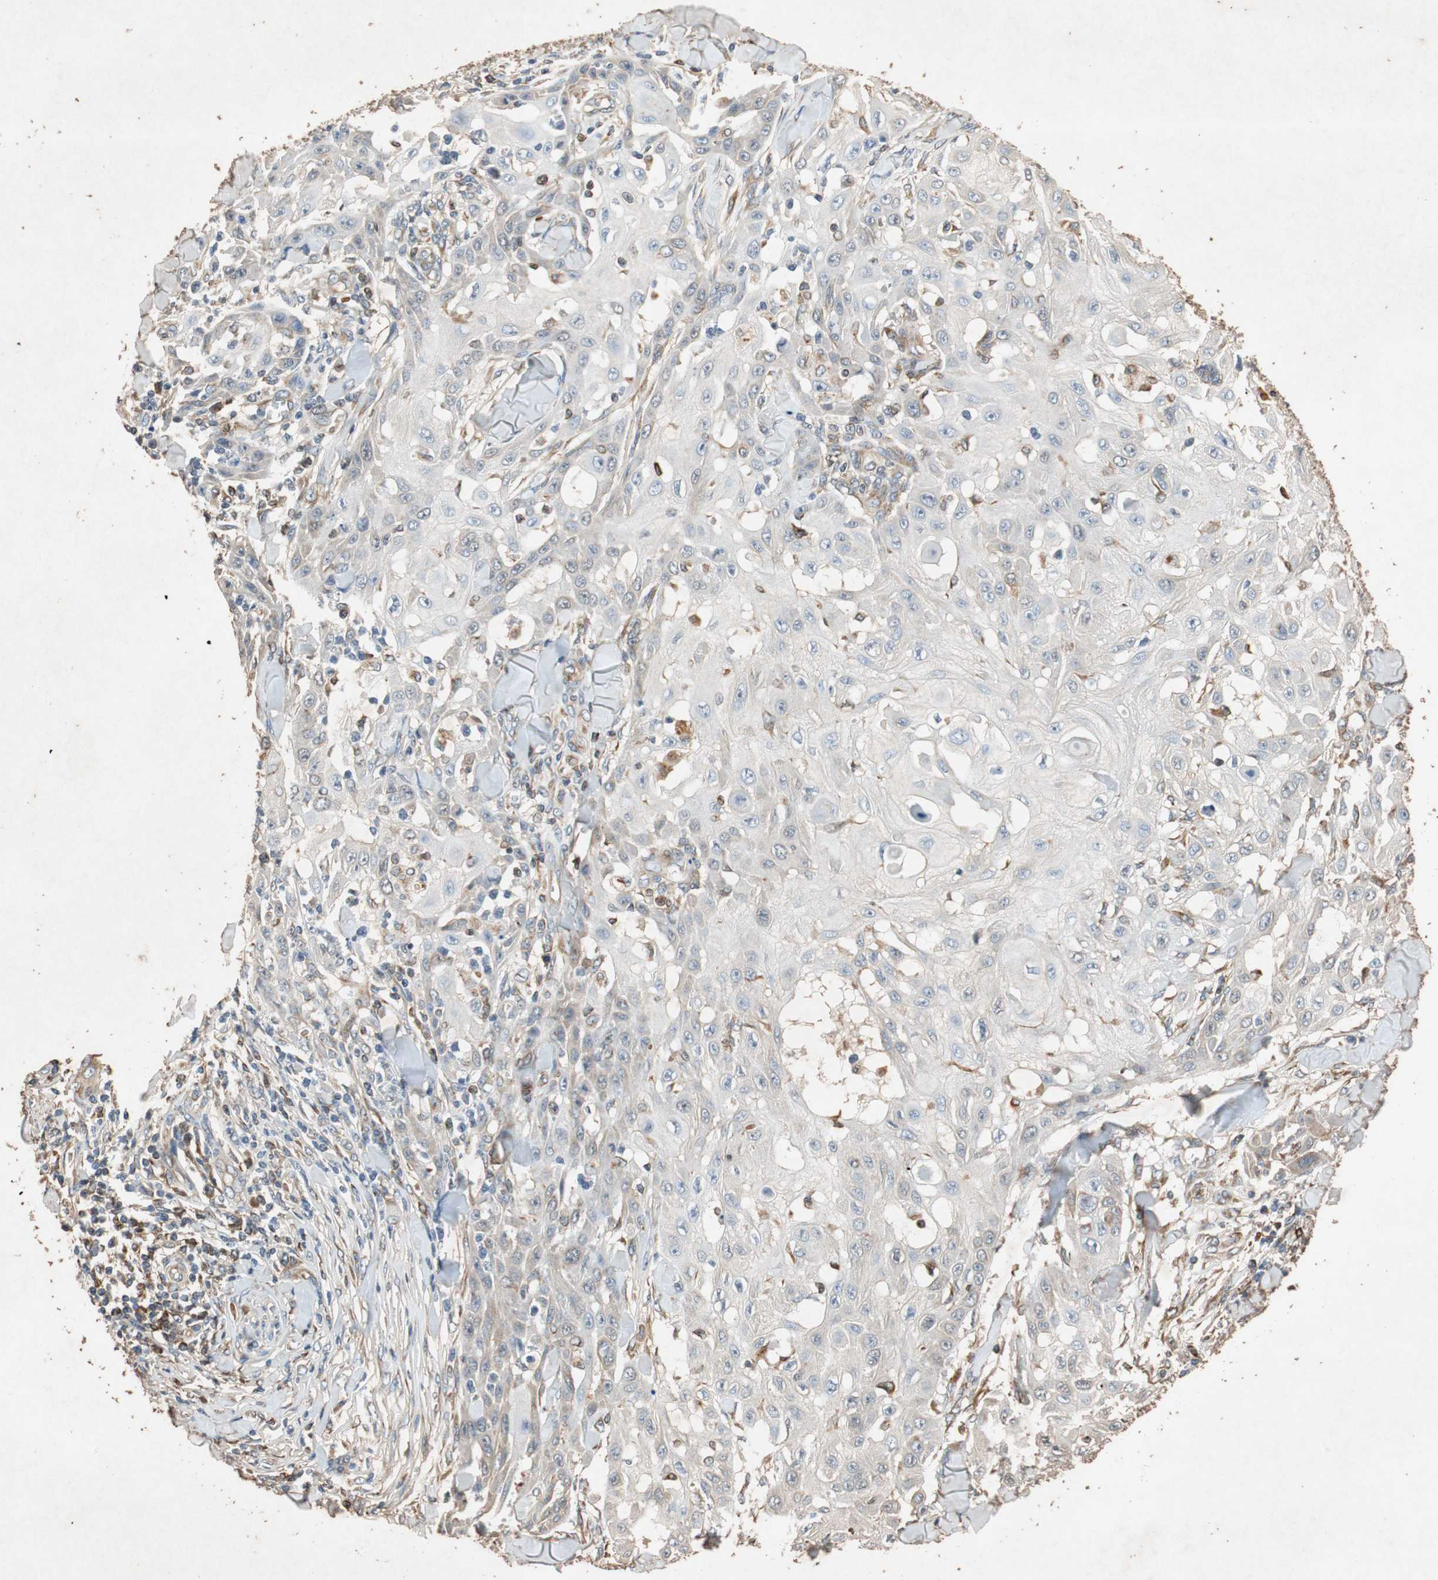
{"staining": {"intensity": "weak", "quantity": "25%-75%", "location": "cytoplasmic/membranous"}, "tissue": "skin cancer", "cell_type": "Tumor cells", "image_type": "cancer", "snomed": [{"axis": "morphology", "description": "Squamous cell carcinoma, NOS"}, {"axis": "topography", "description": "Skin"}], "caption": "Skin cancer (squamous cell carcinoma) tissue demonstrates weak cytoplasmic/membranous expression in approximately 25%-75% of tumor cells, visualized by immunohistochemistry.", "gene": "TUBB", "patient": {"sex": "male", "age": 24}}